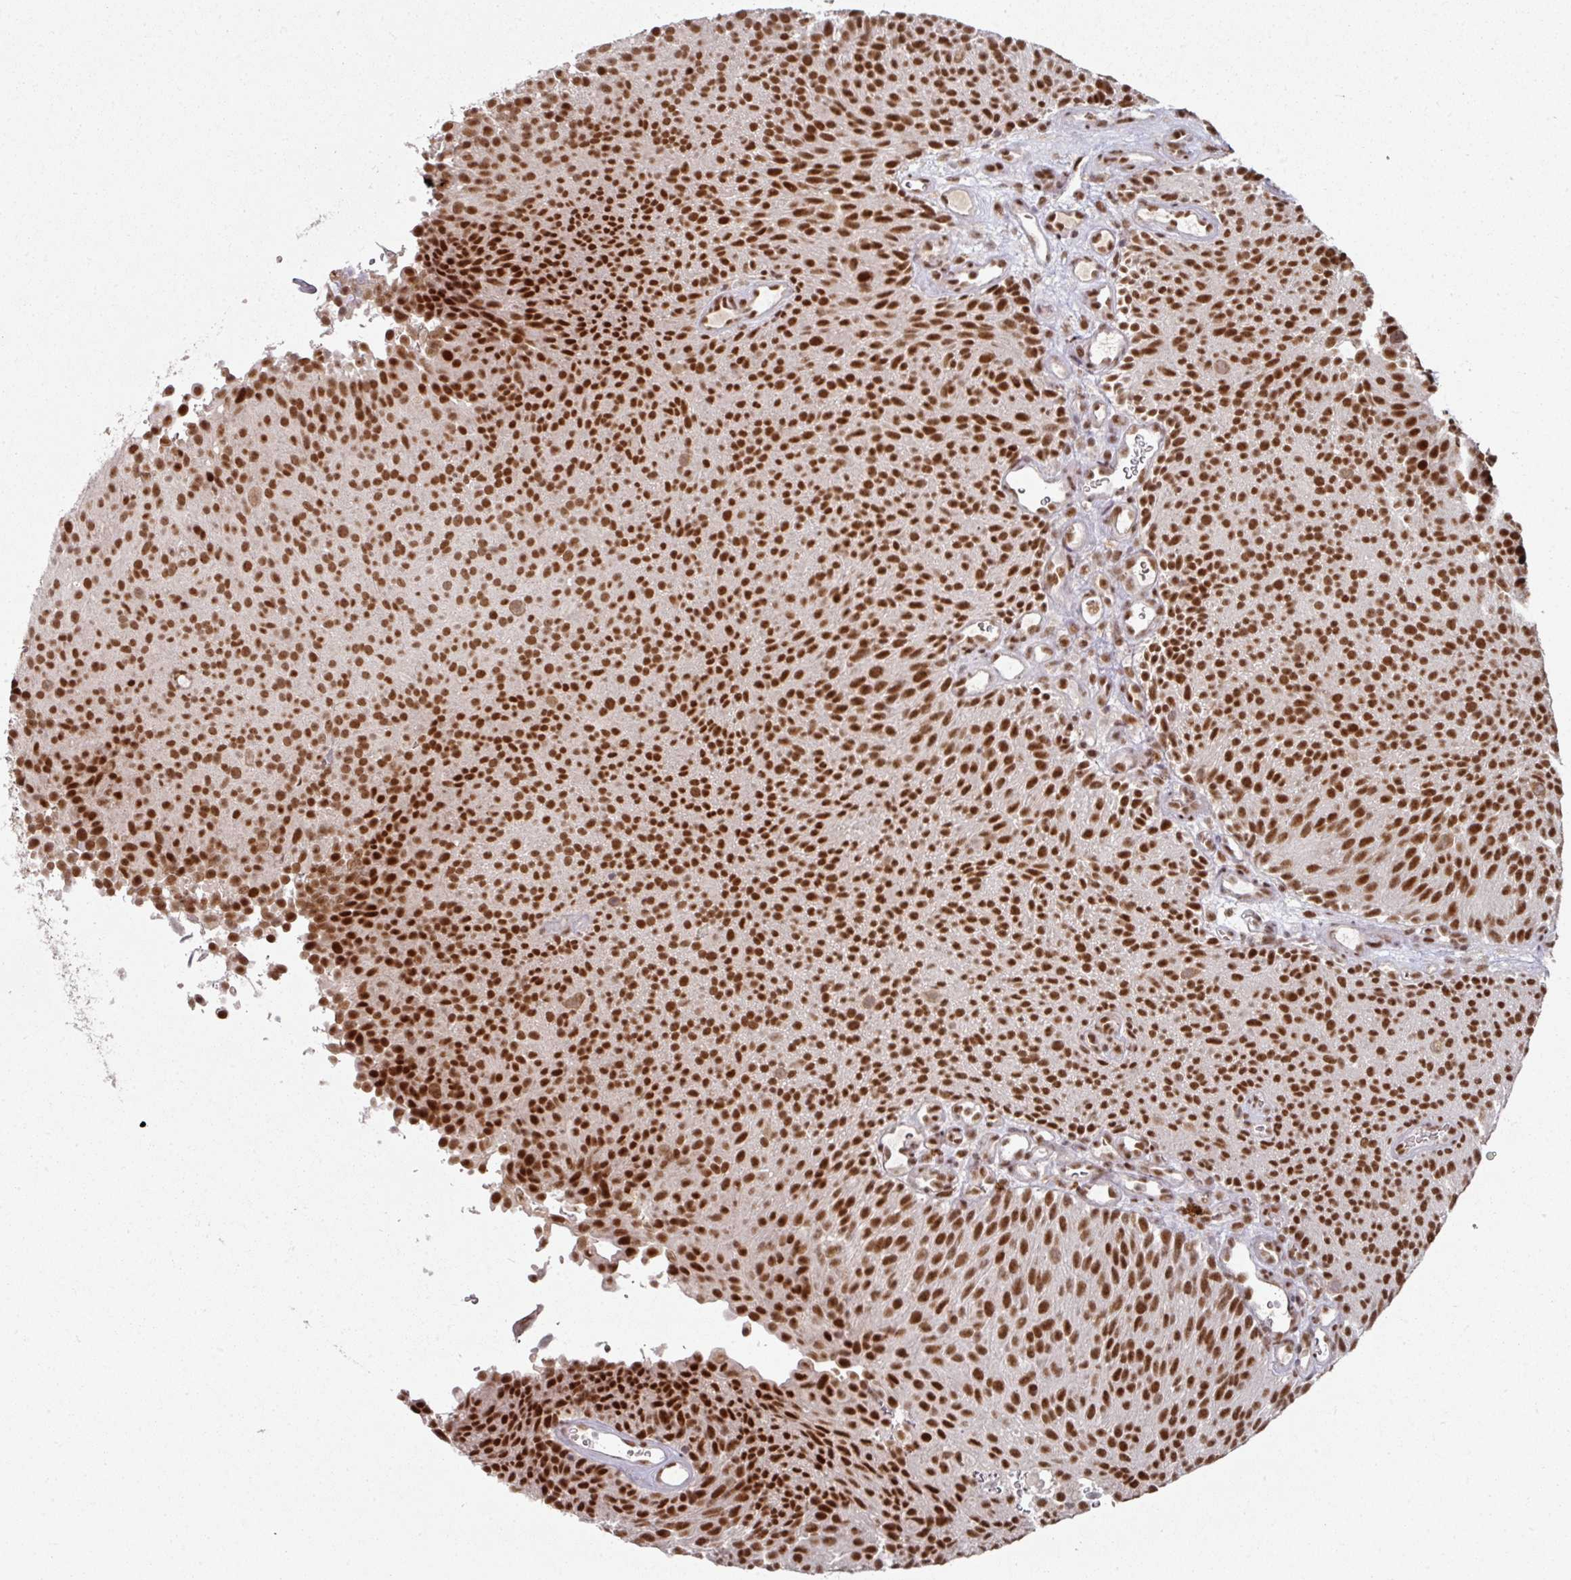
{"staining": {"intensity": "strong", "quantity": ">75%", "location": "nuclear"}, "tissue": "urothelial cancer", "cell_type": "Tumor cells", "image_type": "cancer", "snomed": [{"axis": "morphology", "description": "Urothelial carcinoma, Low grade"}, {"axis": "topography", "description": "Urinary bladder"}], "caption": "DAB immunohistochemical staining of human low-grade urothelial carcinoma reveals strong nuclear protein expression in approximately >75% of tumor cells.", "gene": "MEPCE", "patient": {"sex": "male", "age": 78}}